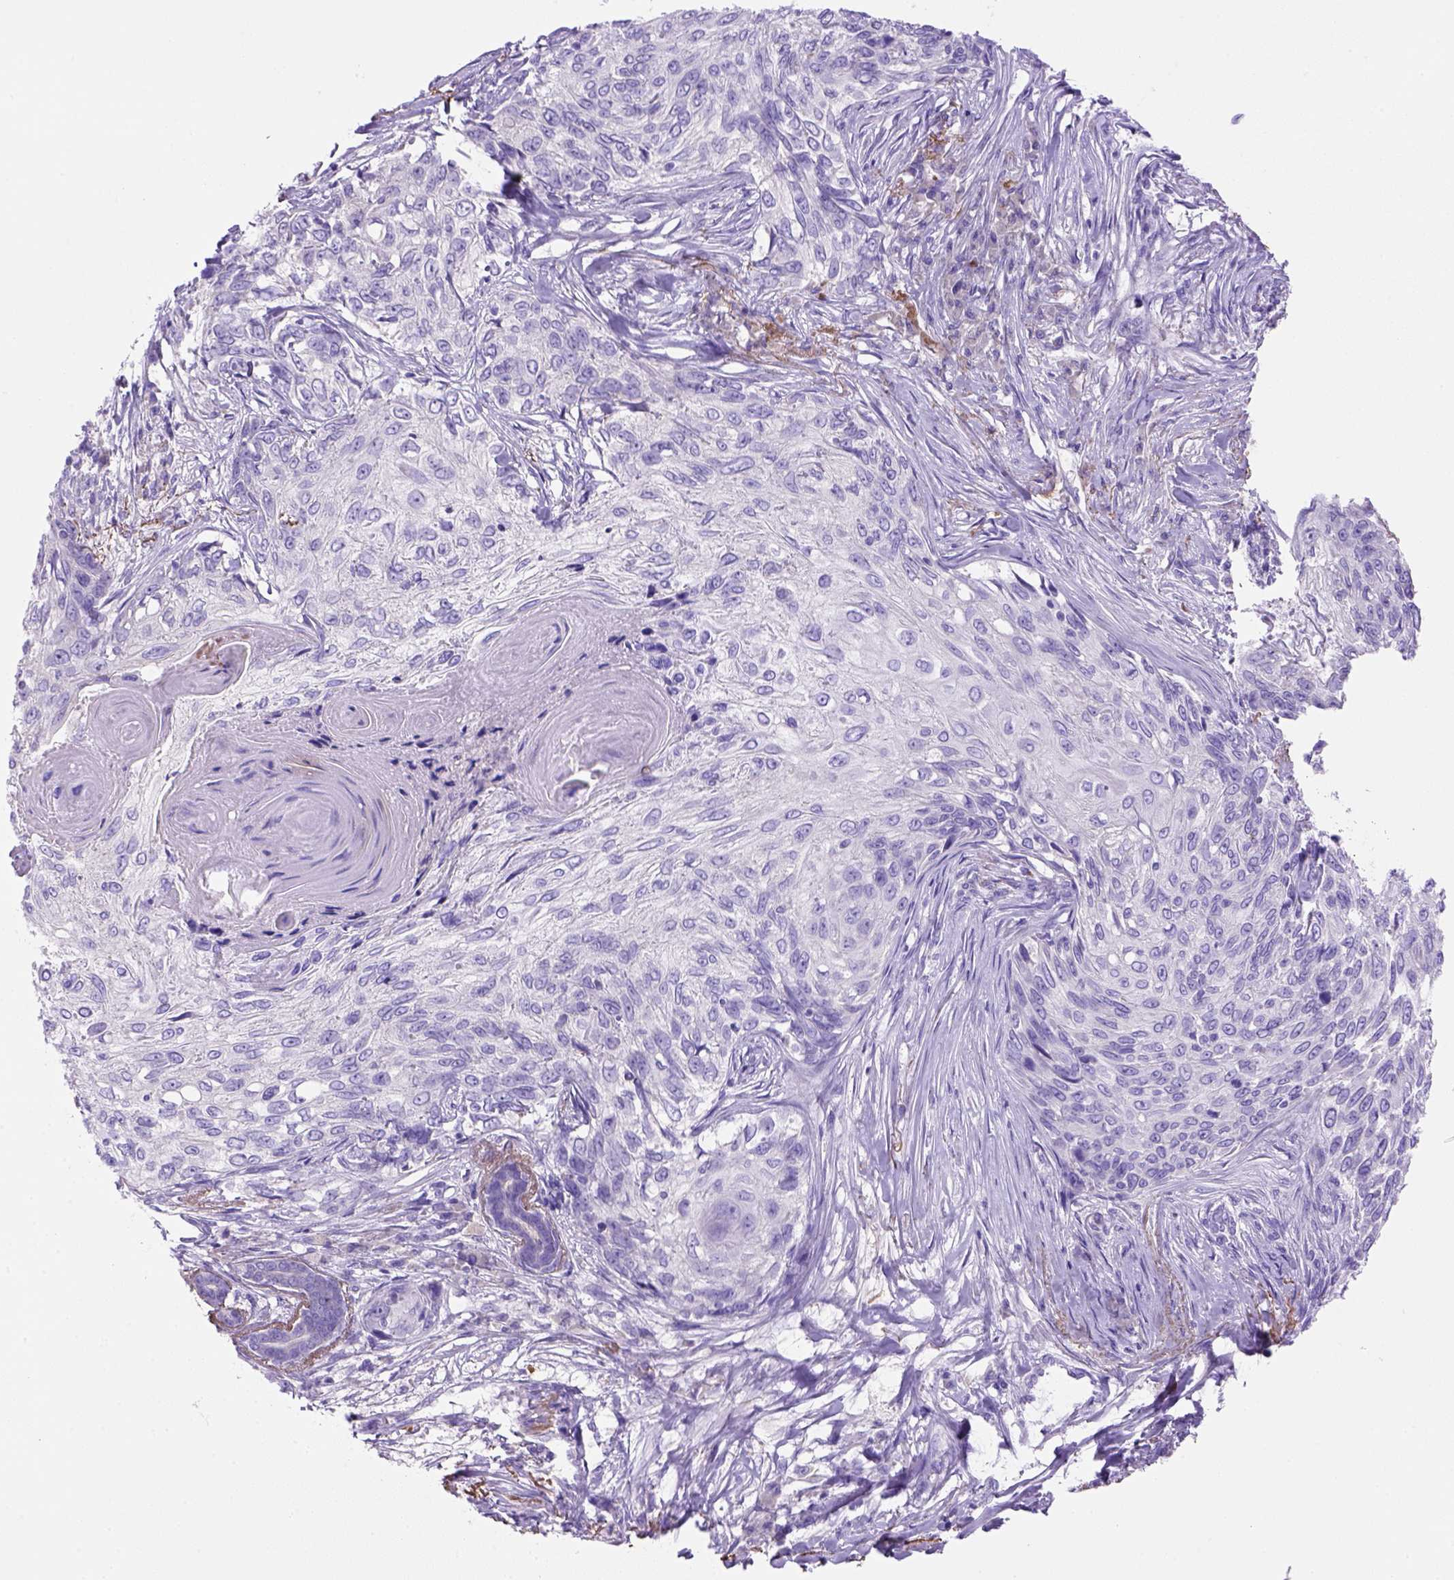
{"staining": {"intensity": "negative", "quantity": "none", "location": "none"}, "tissue": "skin cancer", "cell_type": "Tumor cells", "image_type": "cancer", "snomed": [{"axis": "morphology", "description": "Squamous cell carcinoma, NOS"}, {"axis": "topography", "description": "Skin"}], "caption": "High magnification brightfield microscopy of skin squamous cell carcinoma stained with DAB (brown) and counterstained with hematoxylin (blue): tumor cells show no significant staining.", "gene": "SIRPD", "patient": {"sex": "male", "age": 92}}